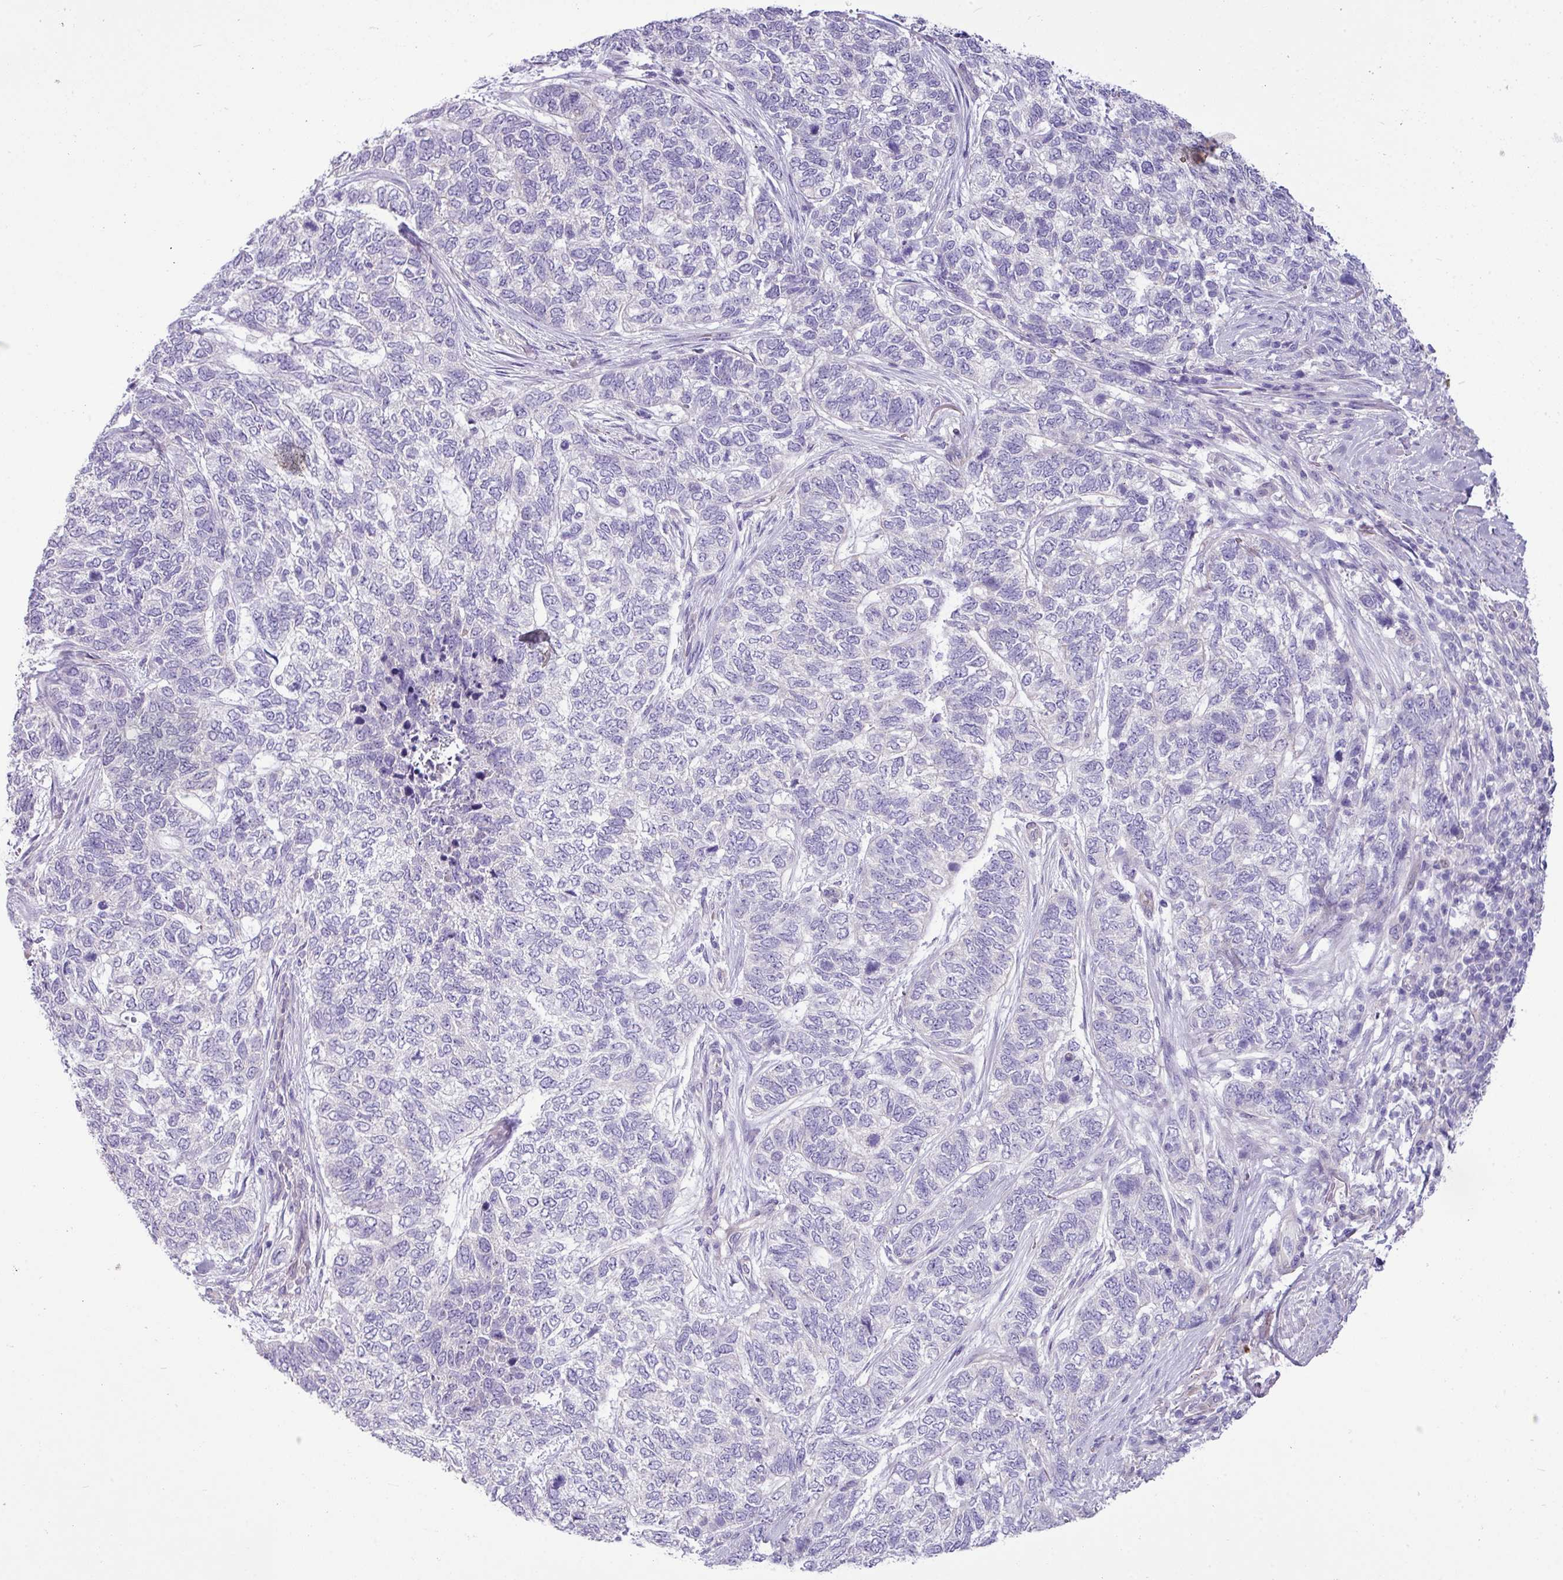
{"staining": {"intensity": "negative", "quantity": "none", "location": "none"}, "tissue": "skin cancer", "cell_type": "Tumor cells", "image_type": "cancer", "snomed": [{"axis": "morphology", "description": "Basal cell carcinoma"}, {"axis": "topography", "description": "Skin"}], "caption": "The micrograph demonstrates no significant expression in tumor cells of basal cell carcinoma (skin).", "gene": "KIRREL3", "patient": {"sex": "female", "age": 65}}